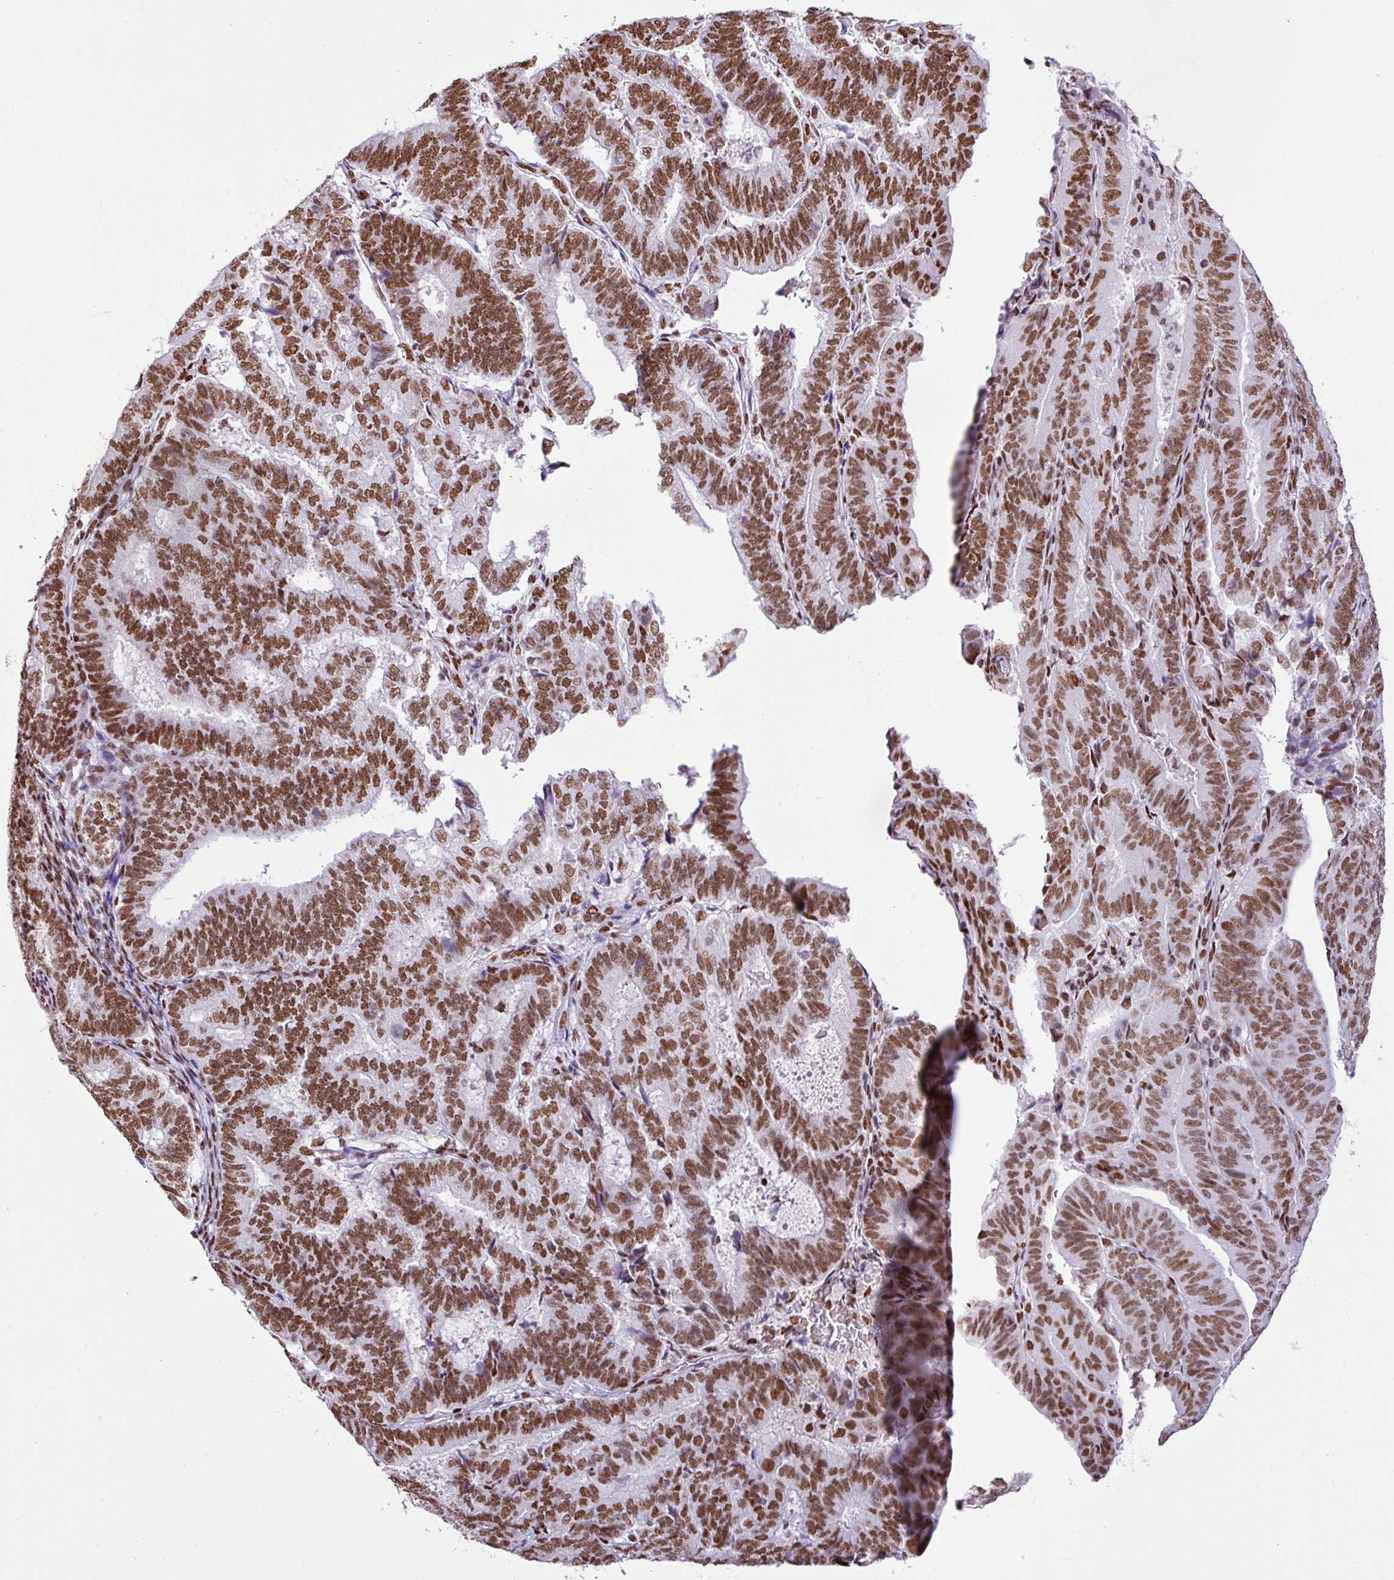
{"staining": {"intensity": "moderate", "quantity": ">75%", "location": "nuclear"}, "tissue": "endometrial cancer", "cell_type": "Tumor cells", "image_type": "cancer", "snomed": [{"axis": "morphology", "description": "Adenocarcinoma, NOS"}, {"axis": "topography", "description": "Endometrium"}], "caption": "An immunohistochemistry (IHC) histopathology image of neoplastic tissue is shown. Protein staining in brown labels moderate nuclear positivity in endometrial adenocarcinoma within tumor cells.", "gene": "RARG", "patient": {"sex": "female", "age": 70}}